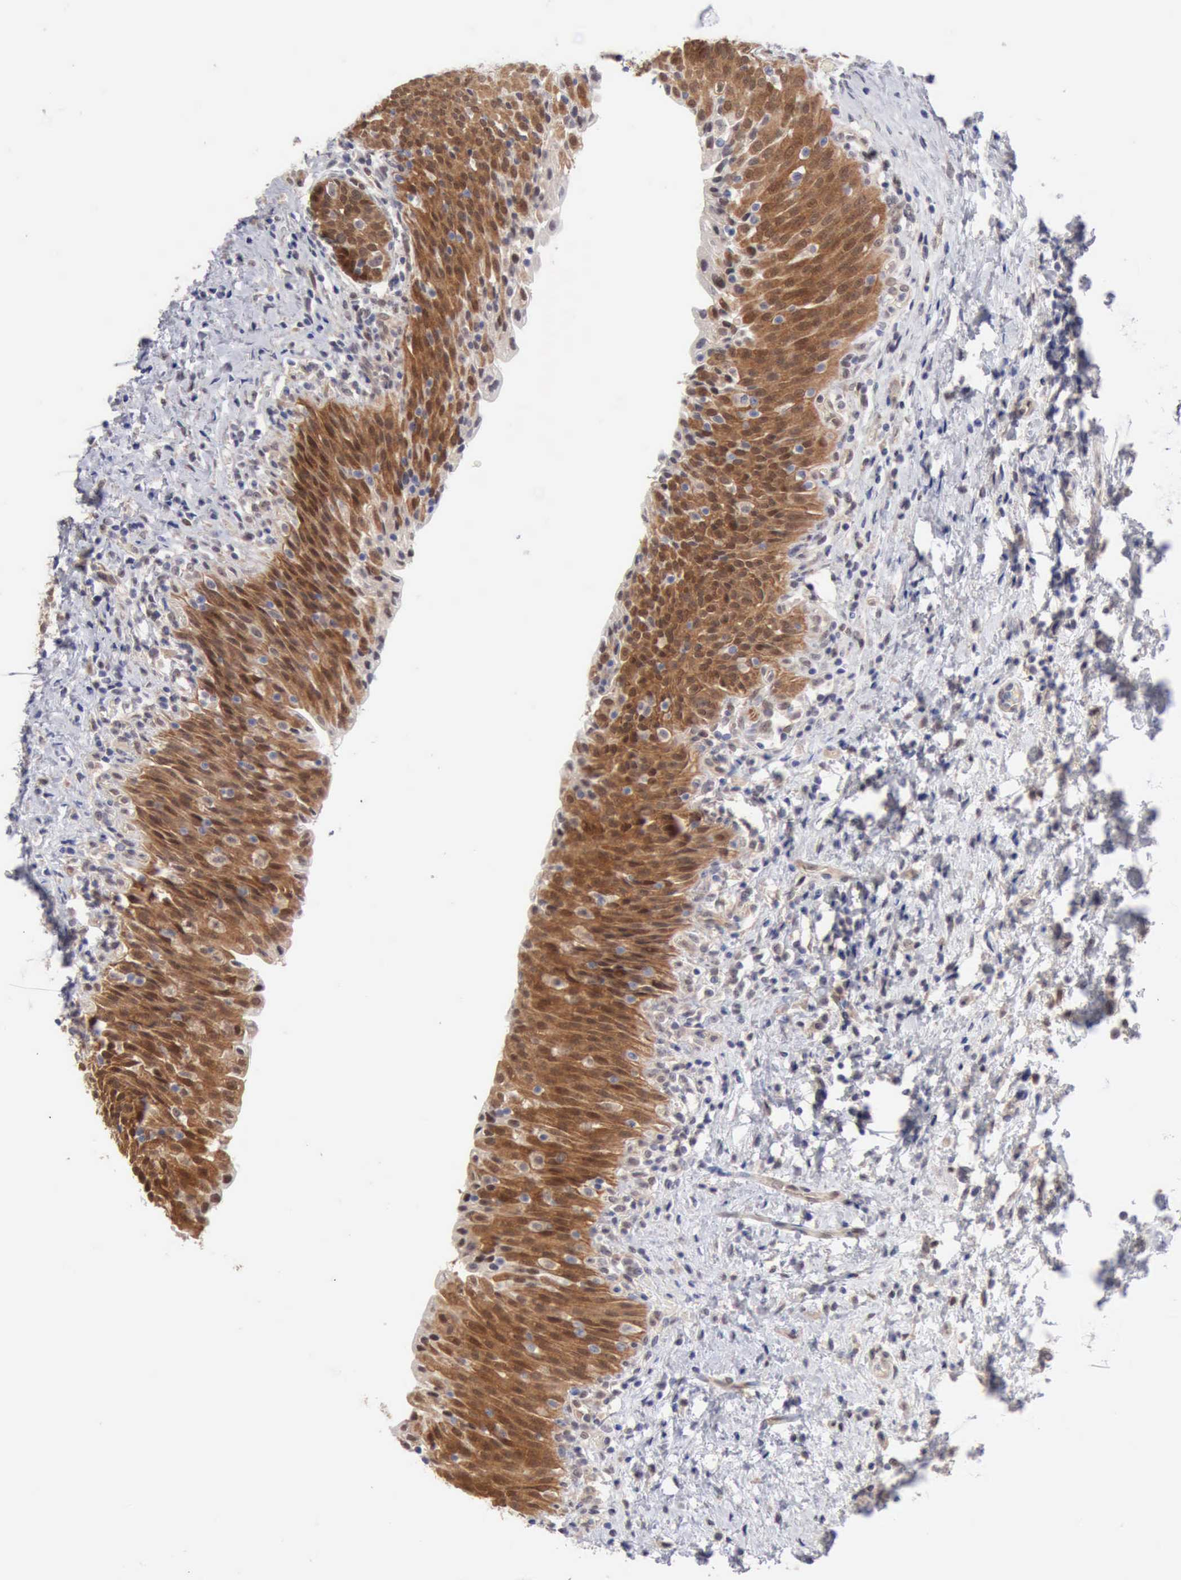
{"staining": {"intensity": "strong", "quantity": ">75%", "location": "cytoplasmic/membranous,nuclear"}, "tissue": "urinary bladder", "cell_type": "Urothelial cells", "image_type": "normal", "snomed": [{"axis": "morphology", "description": "Normal tissue, NOS"}, {"axis": "topography", "description": "Urinary bladder"}], "caption": "This image displays IHC staining of unremarkable urinary bladder, with high strong cytoplasmic/membranous,nuclear positivity in approximately >75% of urothelial cells.", "gene": "PTGR2", "patient": {"sex": "male", "age": 51}}